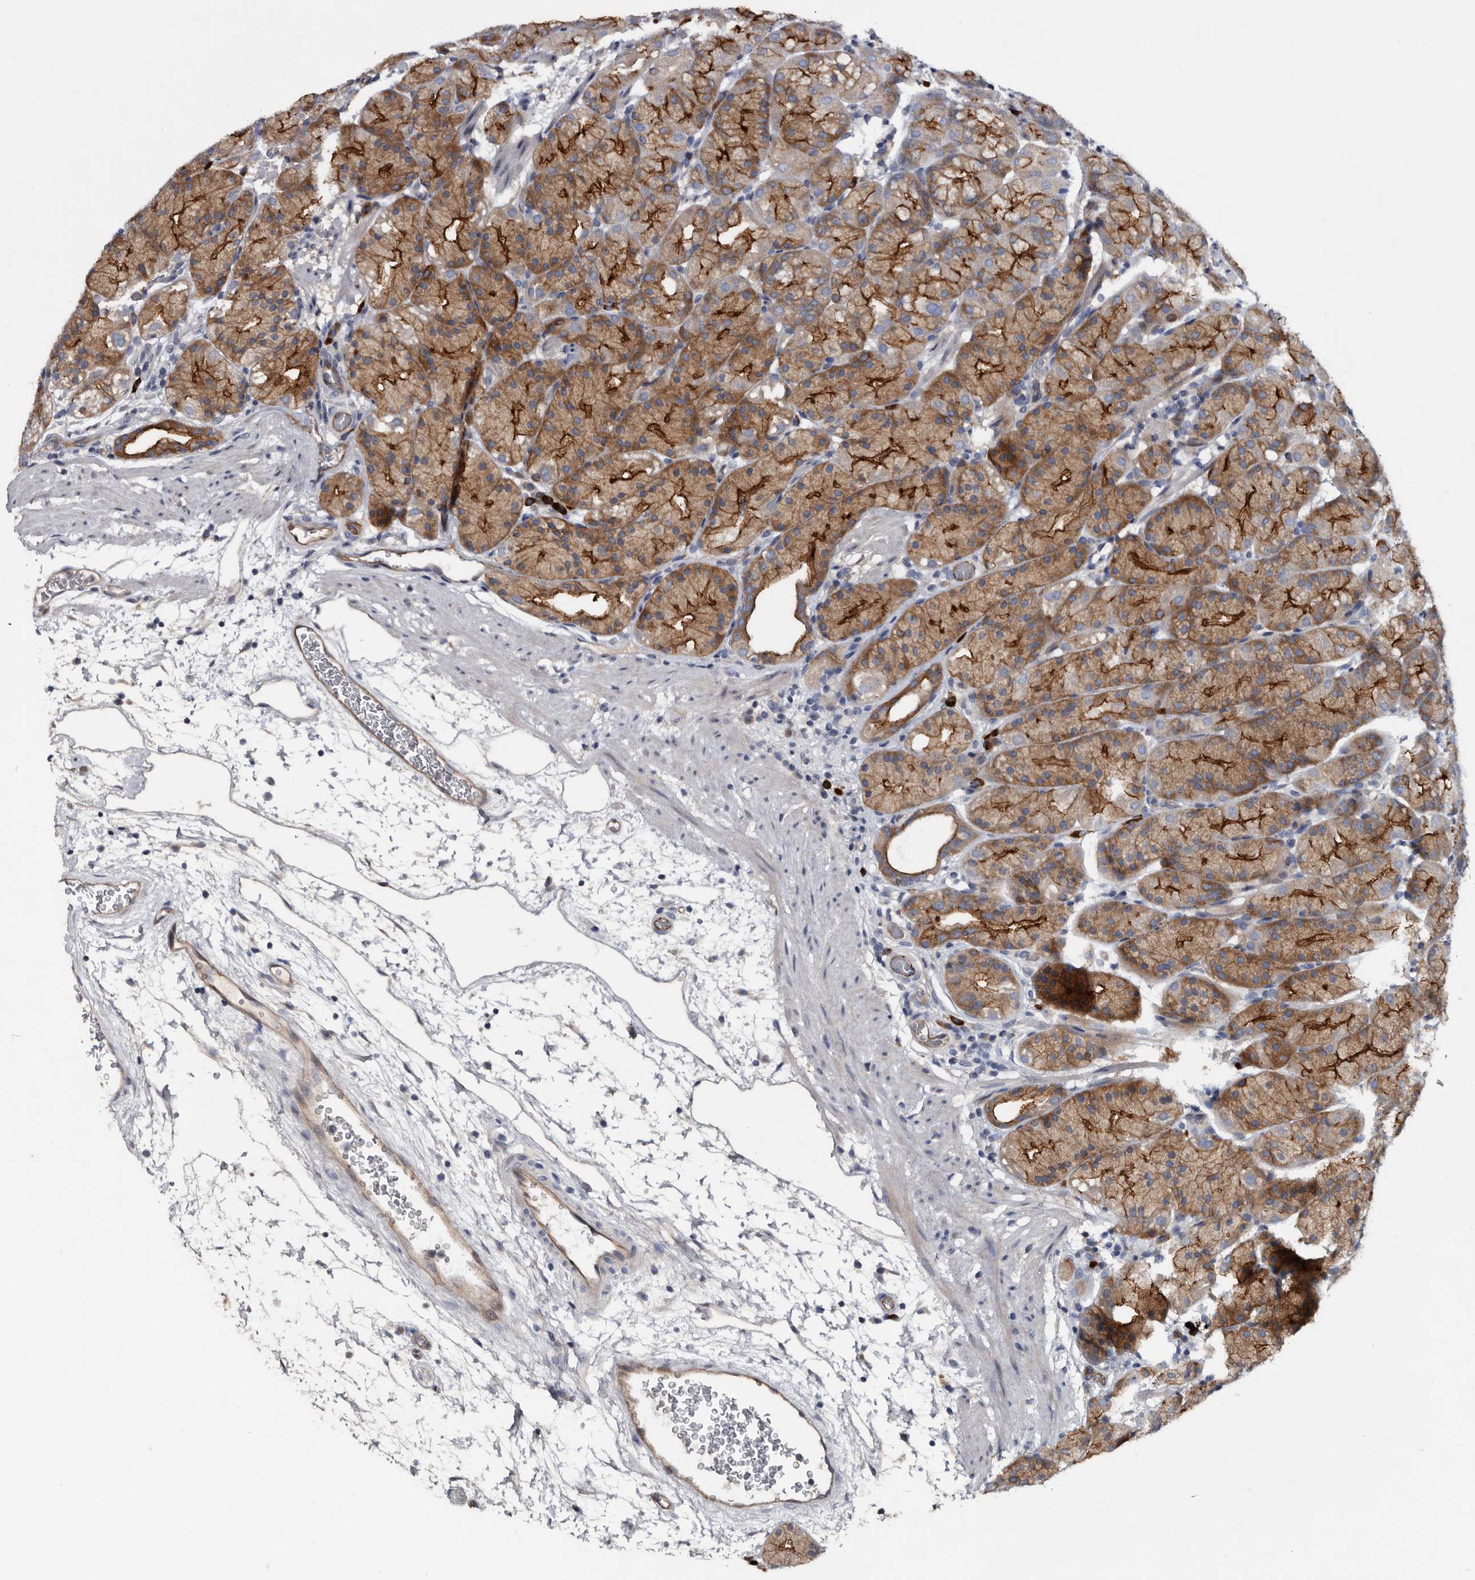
{"staining": {"intensity": "strong", "quantity": ">75%", "location": "cytoplasmic/membranous"}, "tissue": "stomach", "cell_type": "Glandular cells", "image_type": "normal", "snomed": [{"axis": "morphology", "description": "Normal tissue, NOS"}, {"axis": "topography", "description": "Stomach, upper"}], "caption": "Protein analysis of normal stomach demonstrates strong cytoplasmic/membranous expression in about >75% of glandular cells. (Stains: DAB in brown, nuclei in blue, Microscopy: brightfield microscopy at high magnification).", "gene": "TSPAN17", "patient": {"sex": "male", "age": 48}}